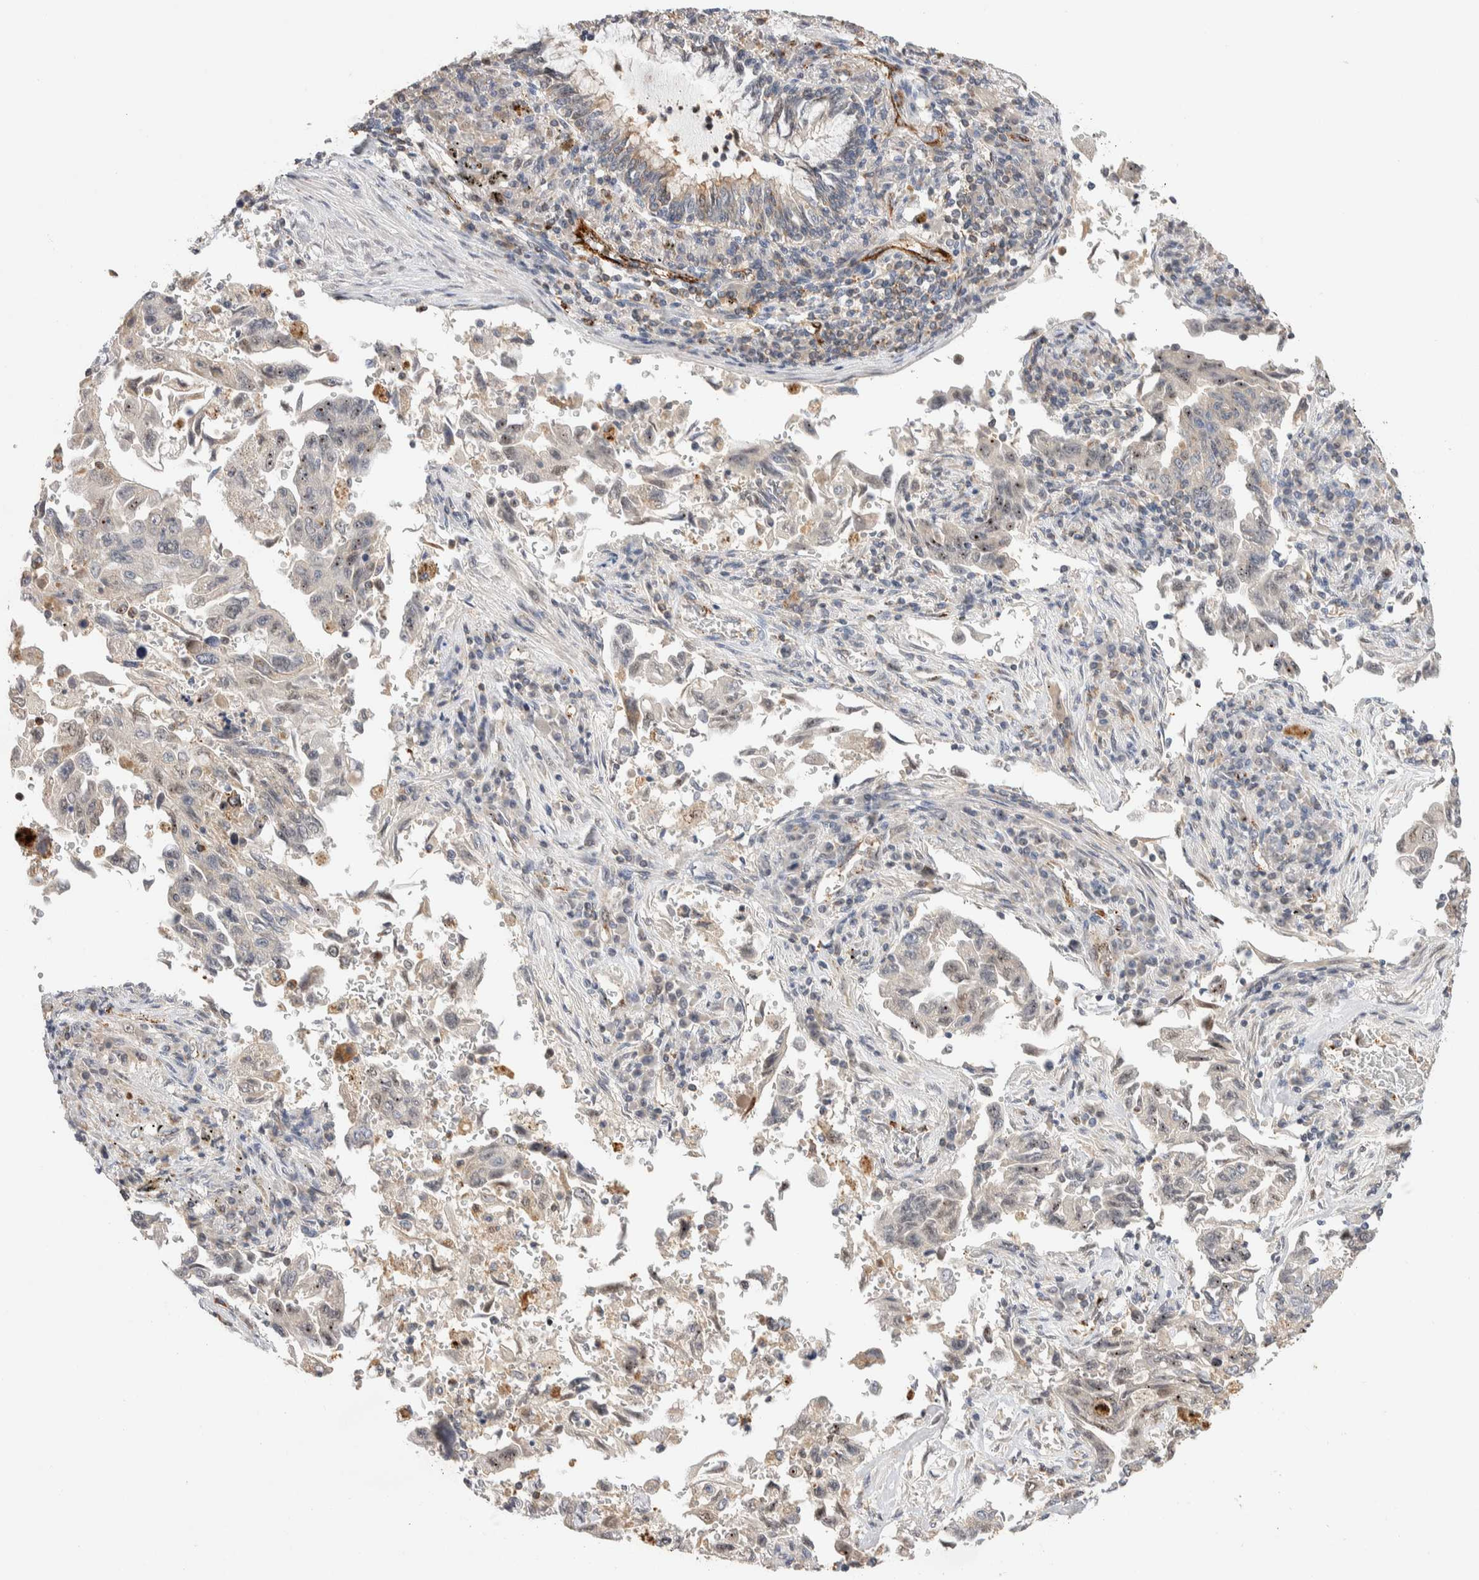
{"staining": {"intensity": "negative", "quantity": "none", "location": "none"}, "tissue": "lung cancer", "cell_type": "Tumor cells", "image_type": "cancer", "snomed": [{"axis": "morphology", "description": "Adenocarcinoma, NOS"}, {"axis": "topography", "description": "Lung"}], "caption": "Tumor cells show no significant expression in lung cancer (adenocarcinoma). (DAB immunohistochemistry with hematoxylin counter stain).", "gene": "NSMAF", "patient": {"sex": "female", "age": 51}}